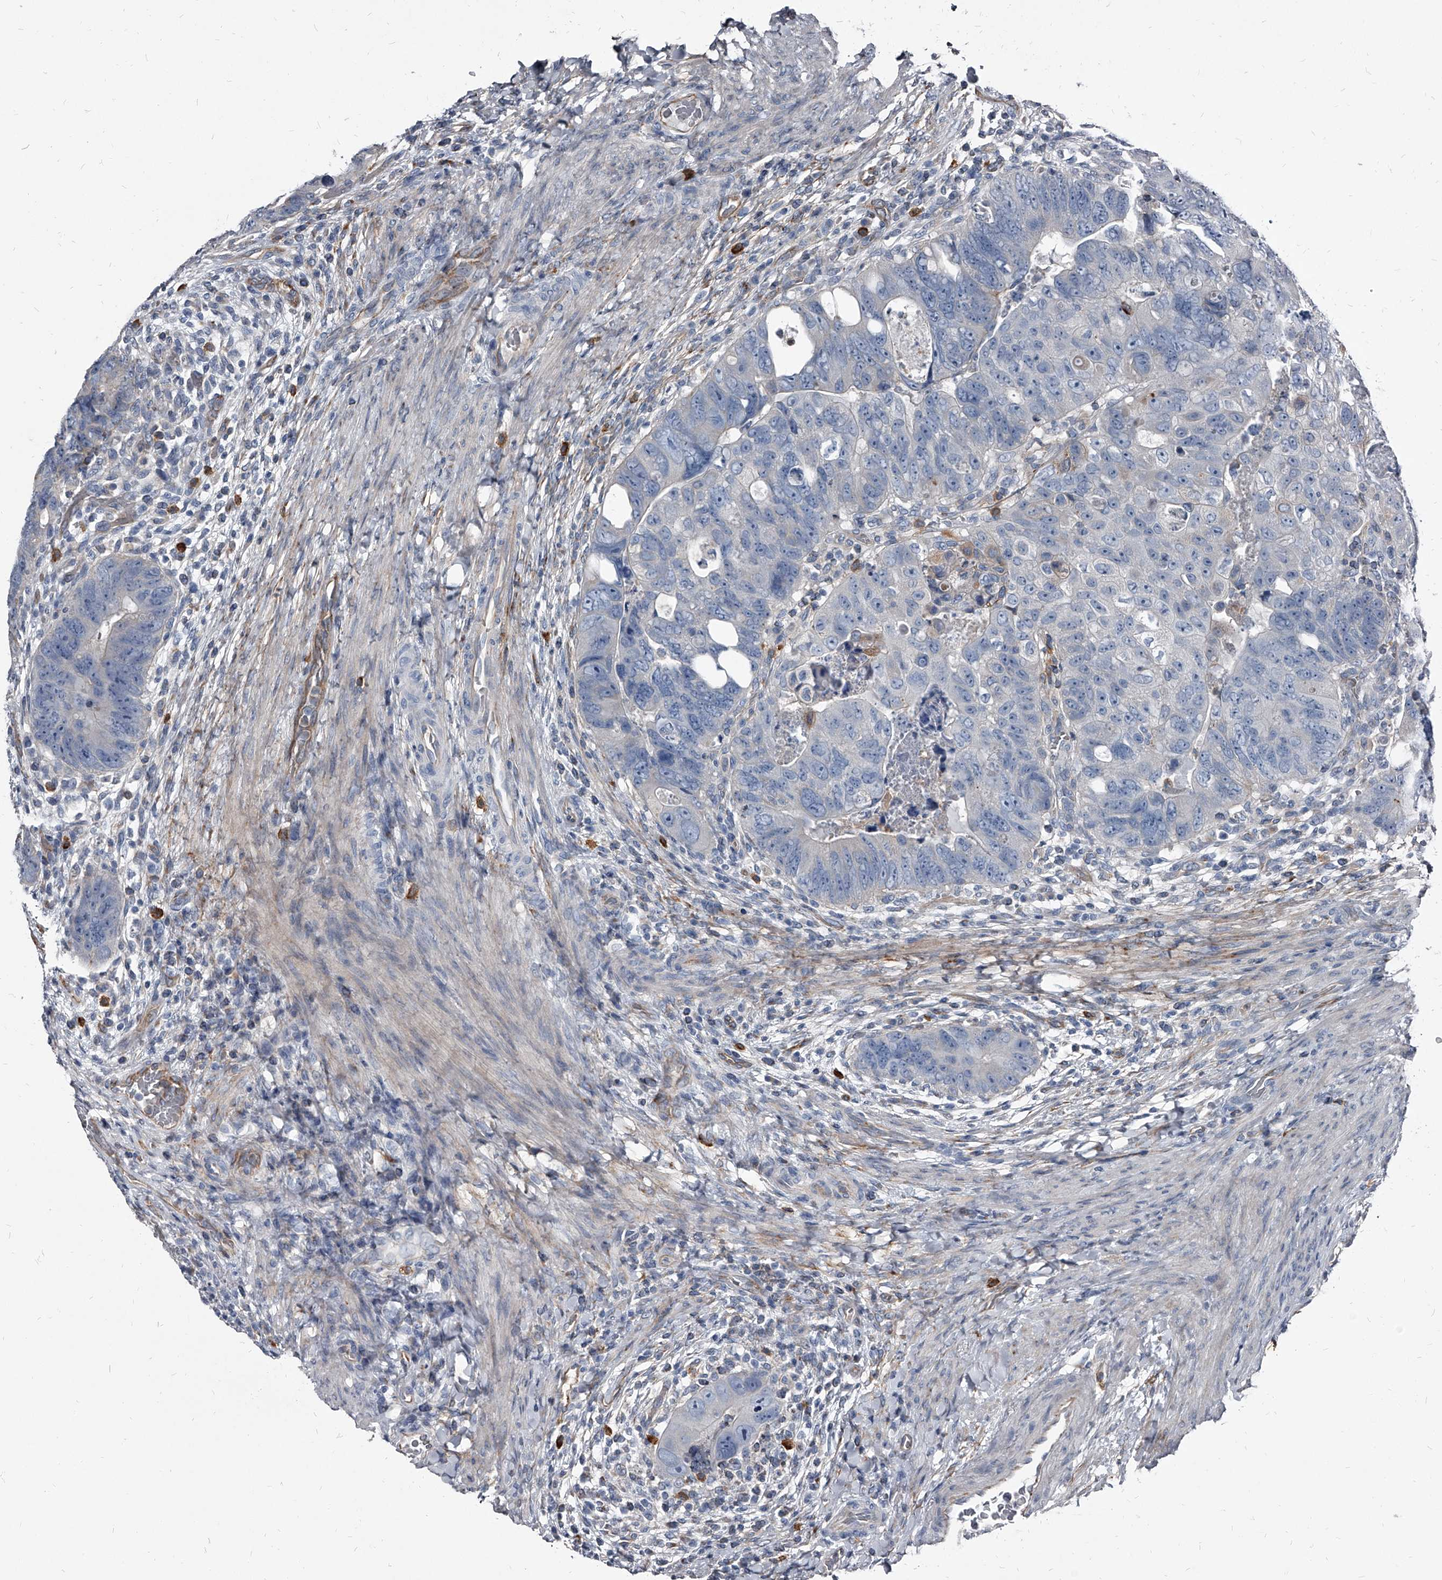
{"staining": {"intensity": "weak", "quantity": "<25%", "location": "cytoplasmic/membranous"}, "tissue": "colorectal cancer", "cell_type": "Tumor cells", "image_type": "cancer", "snomed": [{"axis": "morphology", "description": "Adenocarcinoma, NOS"}, {"axis": "topography", "description": "Rectum"}], "caption": "This is a image of IHC staining of colorectal cancer, which shows no positivity in tumor cells.", "gene": "PGLYRP3", "patient": {"sex": "male", "age": 59}}